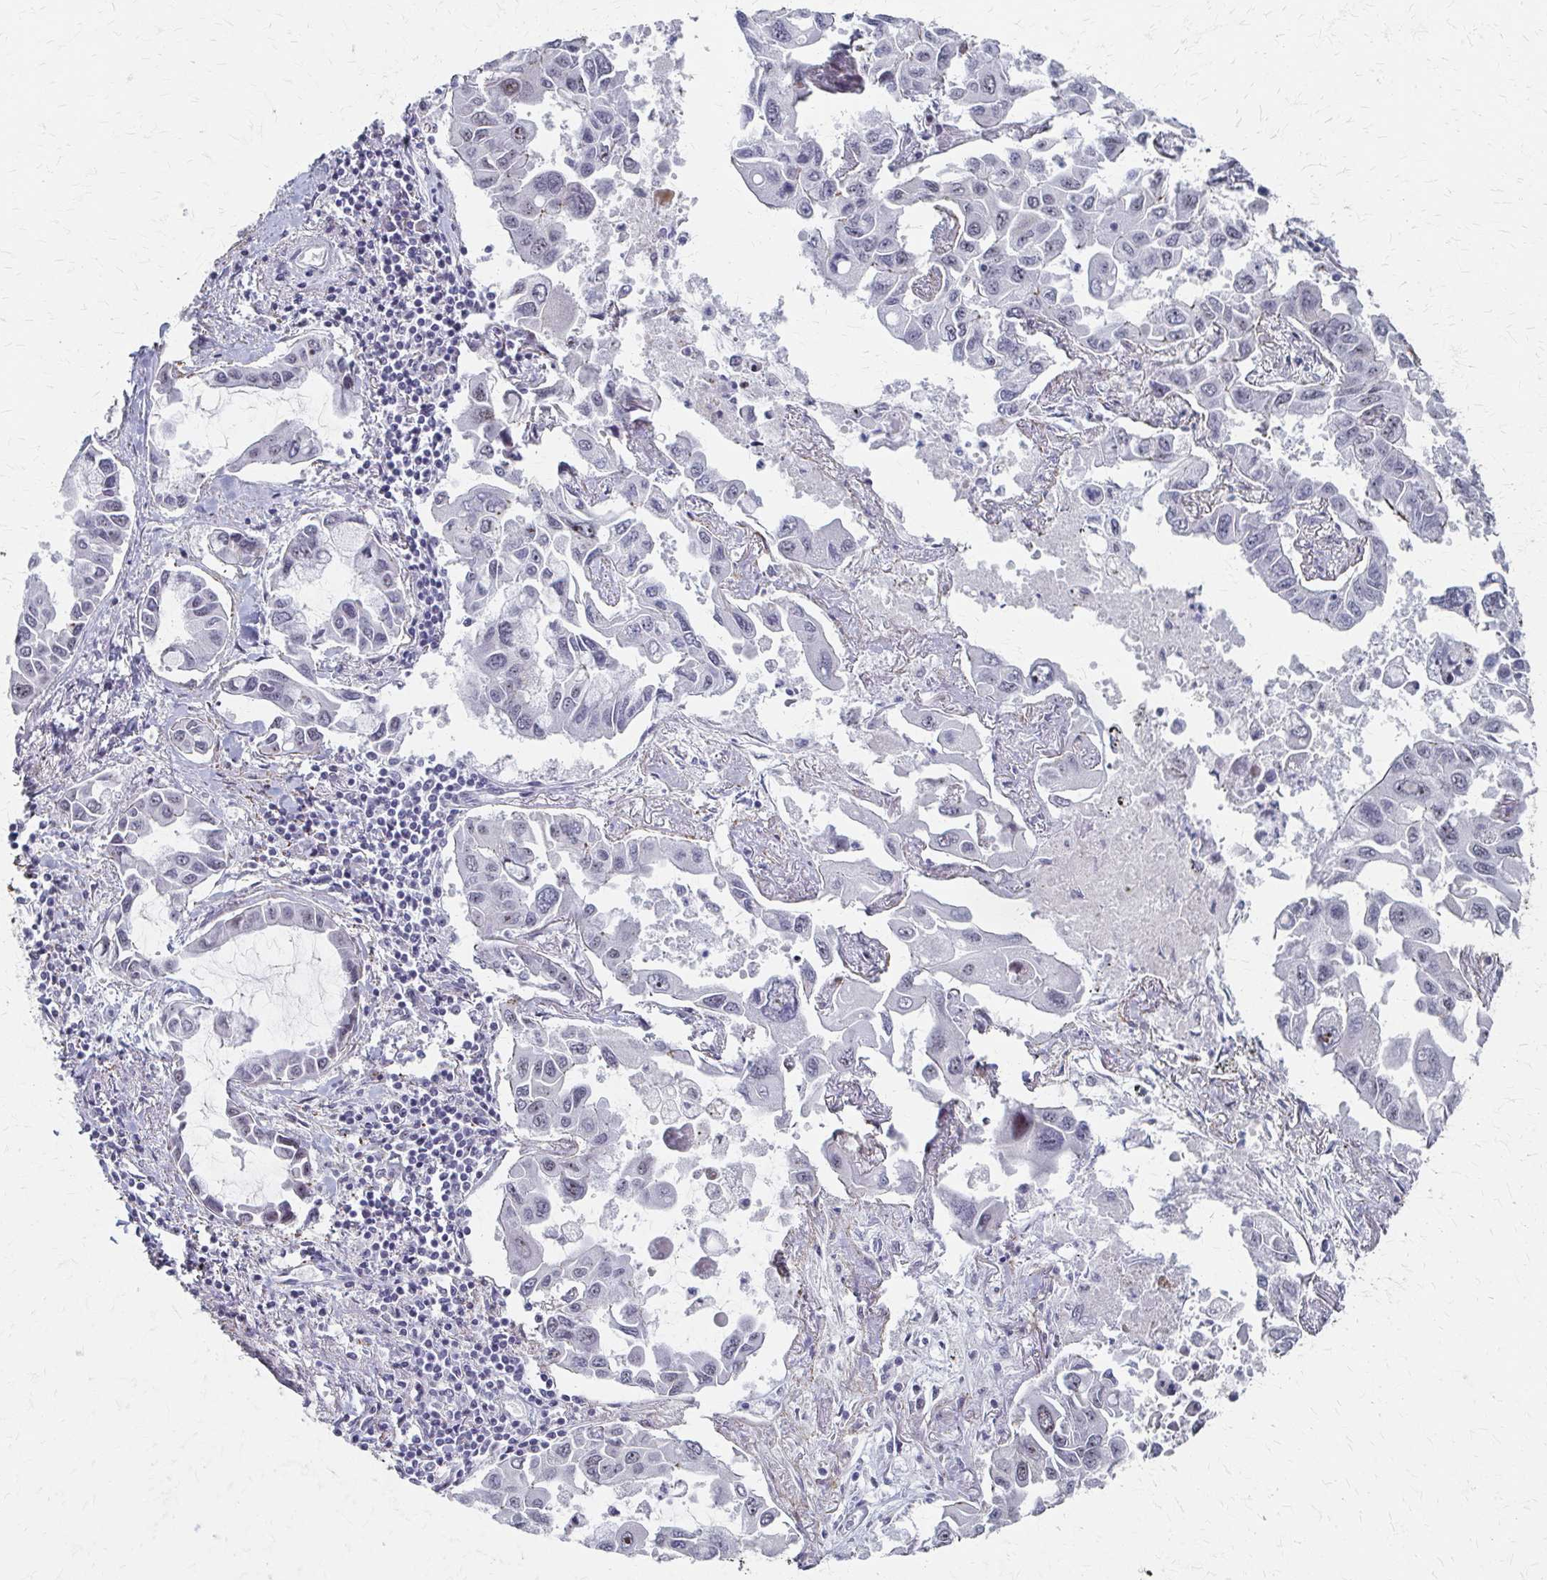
{"staining": {"intensity": "negative", "quantity": "none", "location": "none"}, "tissue": "lung cancer", "cell_type": "Tumor cells", "image_type": "cancer", "snomed": [{"axis": "morphology", "description": "Adenocarcinoma, NOS"}, {"axis": "topography", "description": "Lung"}], "caption": "IHC photomicrograph of human lung adenocarcinoma stained for a protein (brown), which displays no expression in tumor cells.", "gene": "PES1", "patient": {"sex": "male", "age": 64}}